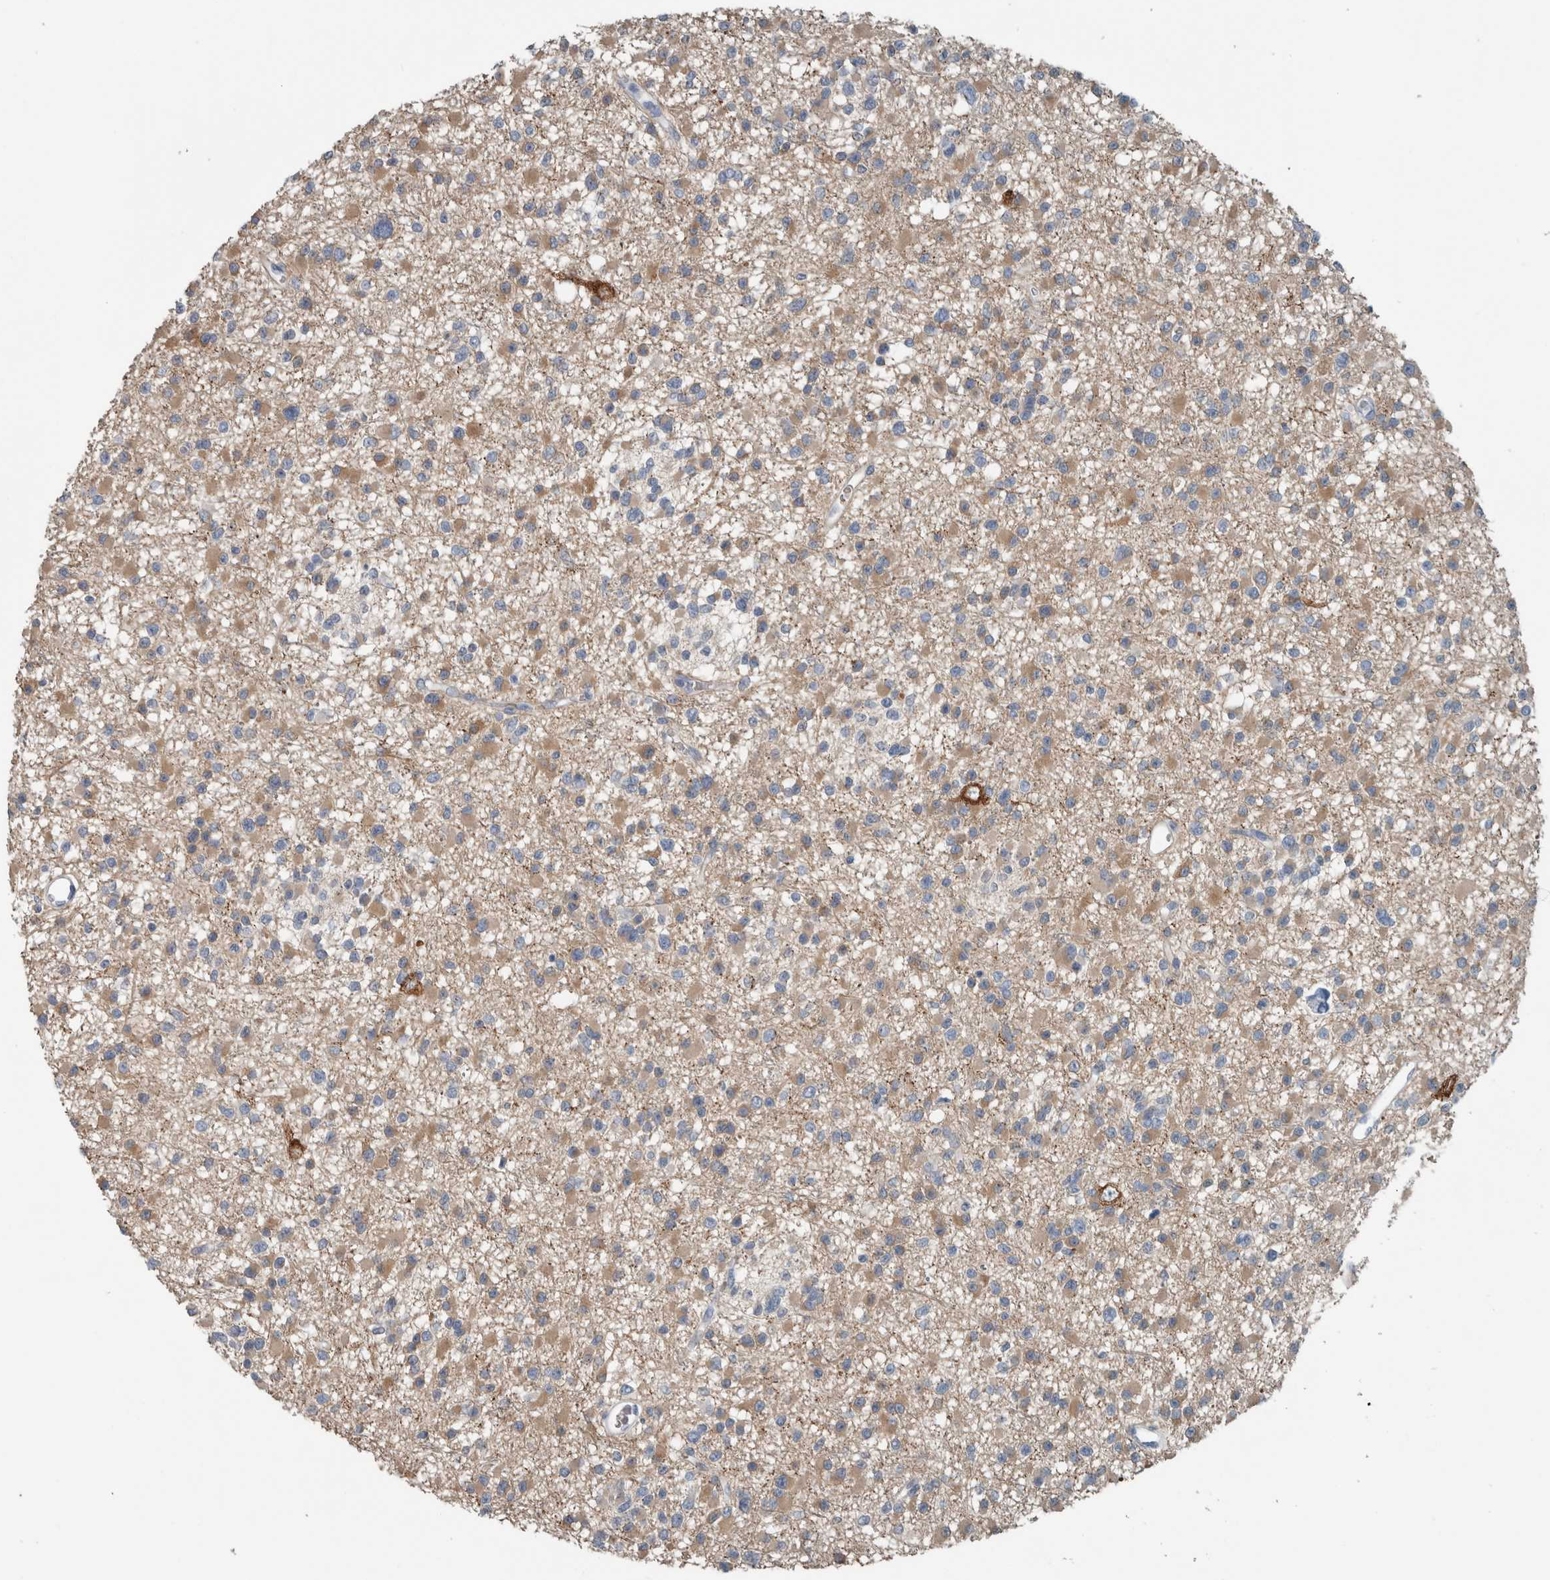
{"staining": {"intensity": "moderate", "quantity": "25%-75%", "location": "cytoplasmic/membranous"}, "tissue": "glioma", "cell_type": "Tumor cells", "image_type": "cancer", "snomed": [{"axis": "morphology", "description": "Glioma, malignant, Low grade"}, {"axis": "topography", "description": "Brain"}], "caption": "Glioma stained with IHC shows moderate cytoplasmic/membranous positivity in approximately 25%-75% of tumor cells.", "gene": "SH3GL2", "patient": {"sex": "female", "age": 22}}